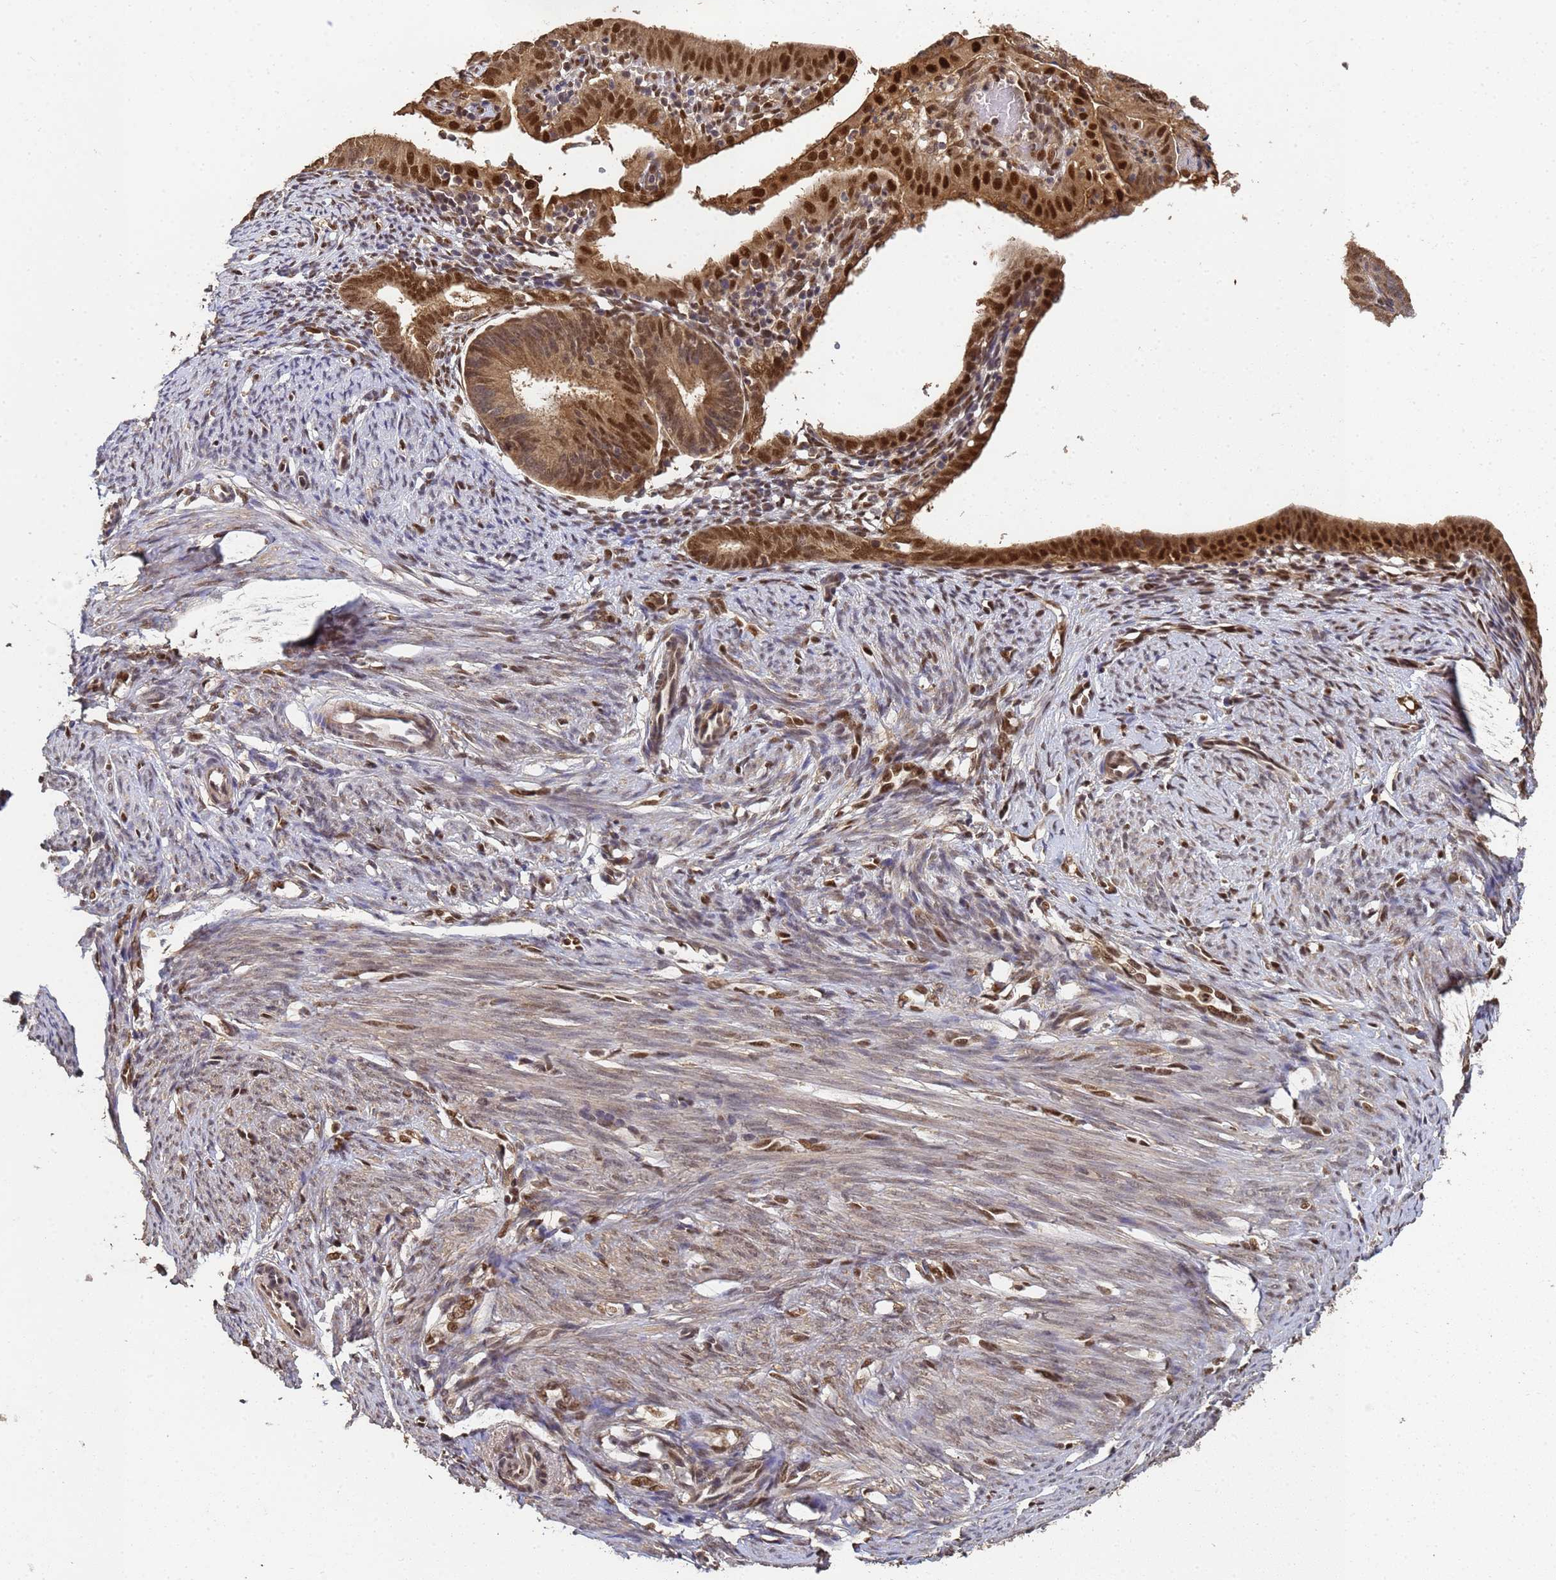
{"staining": {"intensity": "strong", "quantity": ">75%", "location": "cytoplasmic/membranous,nuclear"}, "tissue": "endometrial cancer", "cell_type": "Tumor cells", "image_type": "cancer", "snomed": [{"axis": "morphology", "description": "Adenocarcinoma, NOS"}, {"axis": "topography", "description": "Endometrium"}], "caption": "This micrograph displays adenocarcinoma (endometrial) stained with immunohistochemistry (IHC) to label a protein in brown. The cytoplasmic/membranous and nuclear of tumor cells show strong positivity for the protein. Nuclei are counter-stained blue.", "gene": "SECISBP2", "patient": {"sex": "female", "age": 51}}